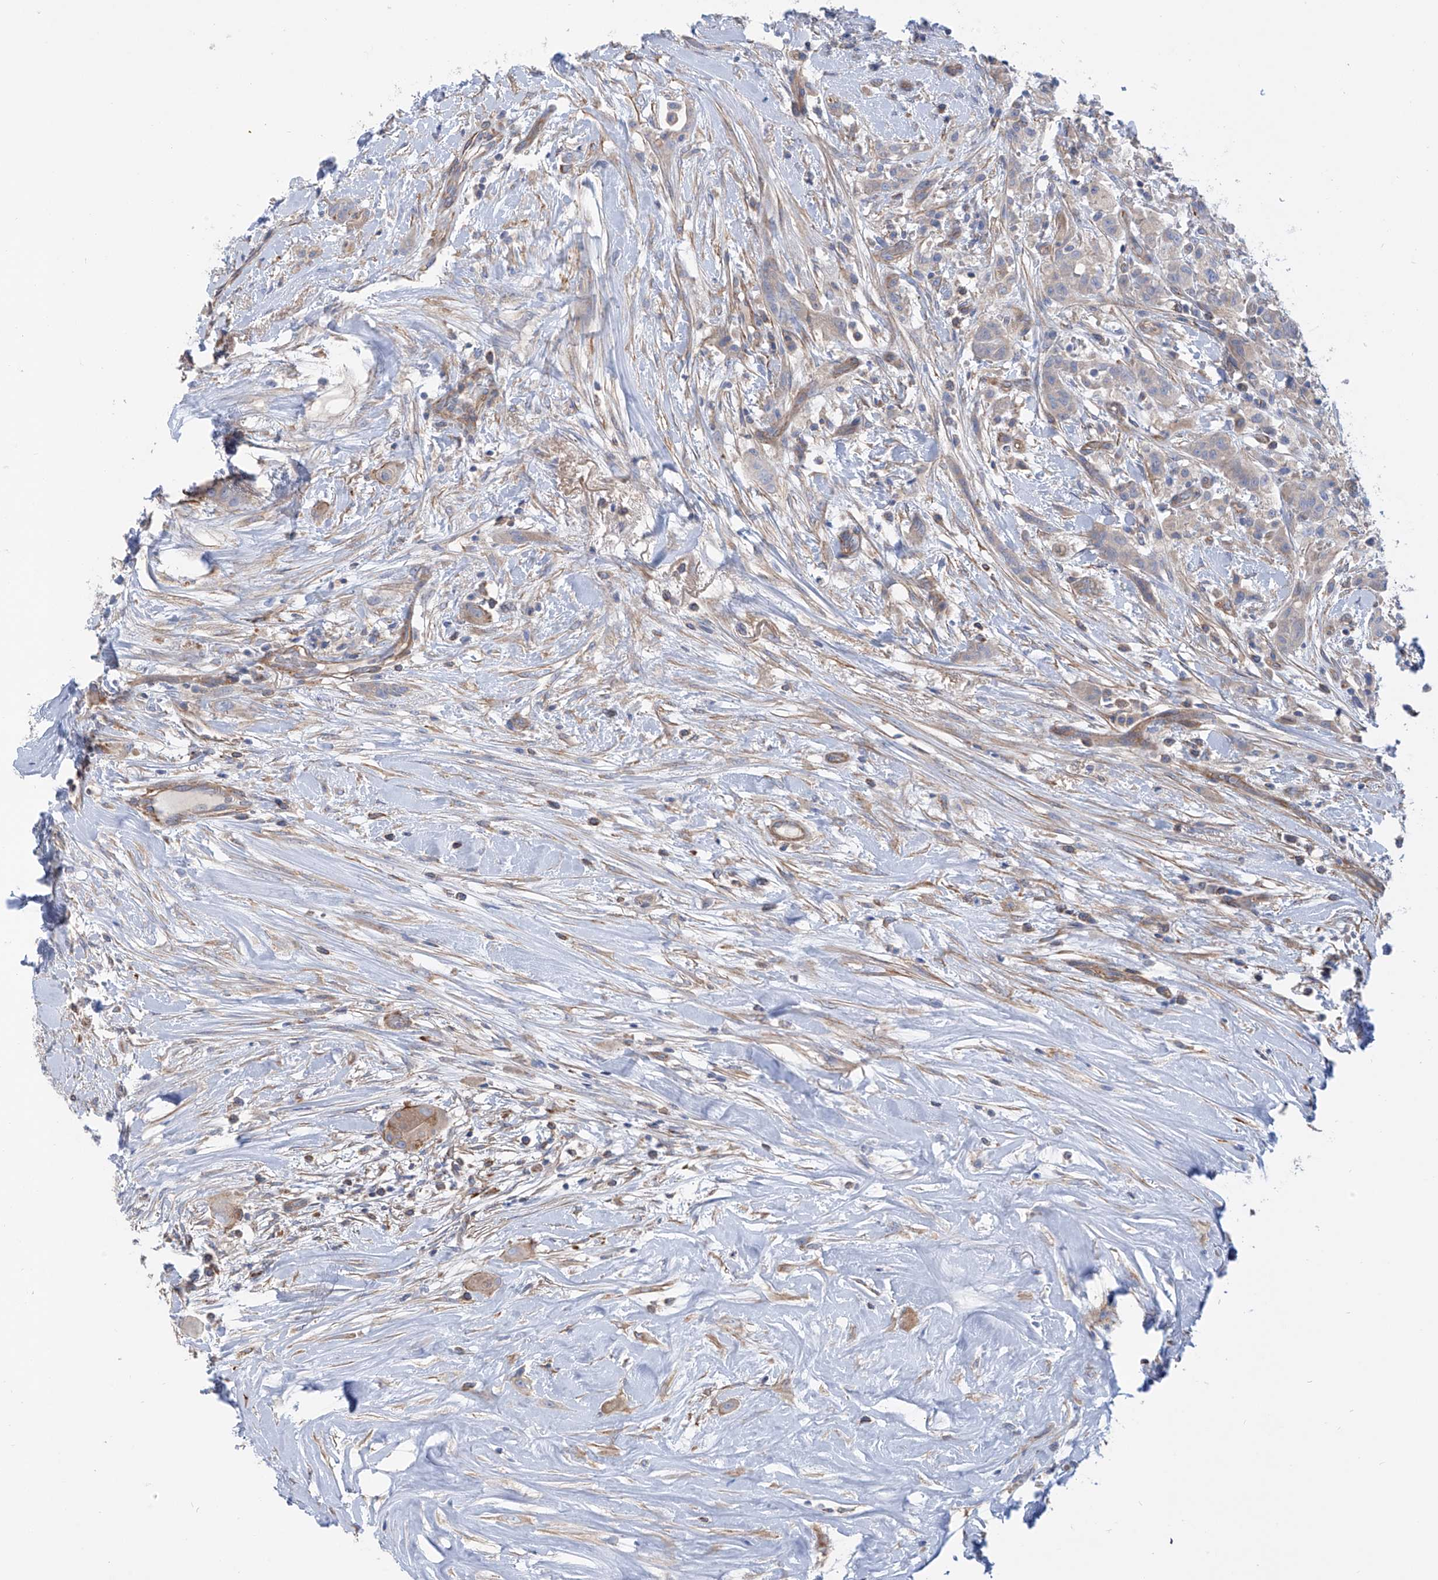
{"staining": {"intensity": "weak", "quantity": "25%-75%", "location": "cytoplasmic/membranous"}, "tissue": "thyroid cancer", "cell_type": "Tumor cells", "image_type": "cancer", "snomed": [{"axis": "morphology", "description": "Papillary adenocarcinoma, NOS"}, {"axis": "topography", "description": "Thyroid gland"}], "caption": "Thyroid cancer (papillary adenocarcinoma) stained with a protein marker displays weak staining in tumor cells.", "gene": "TMEM209", "patient": {"sex": "female", "age": 59}}